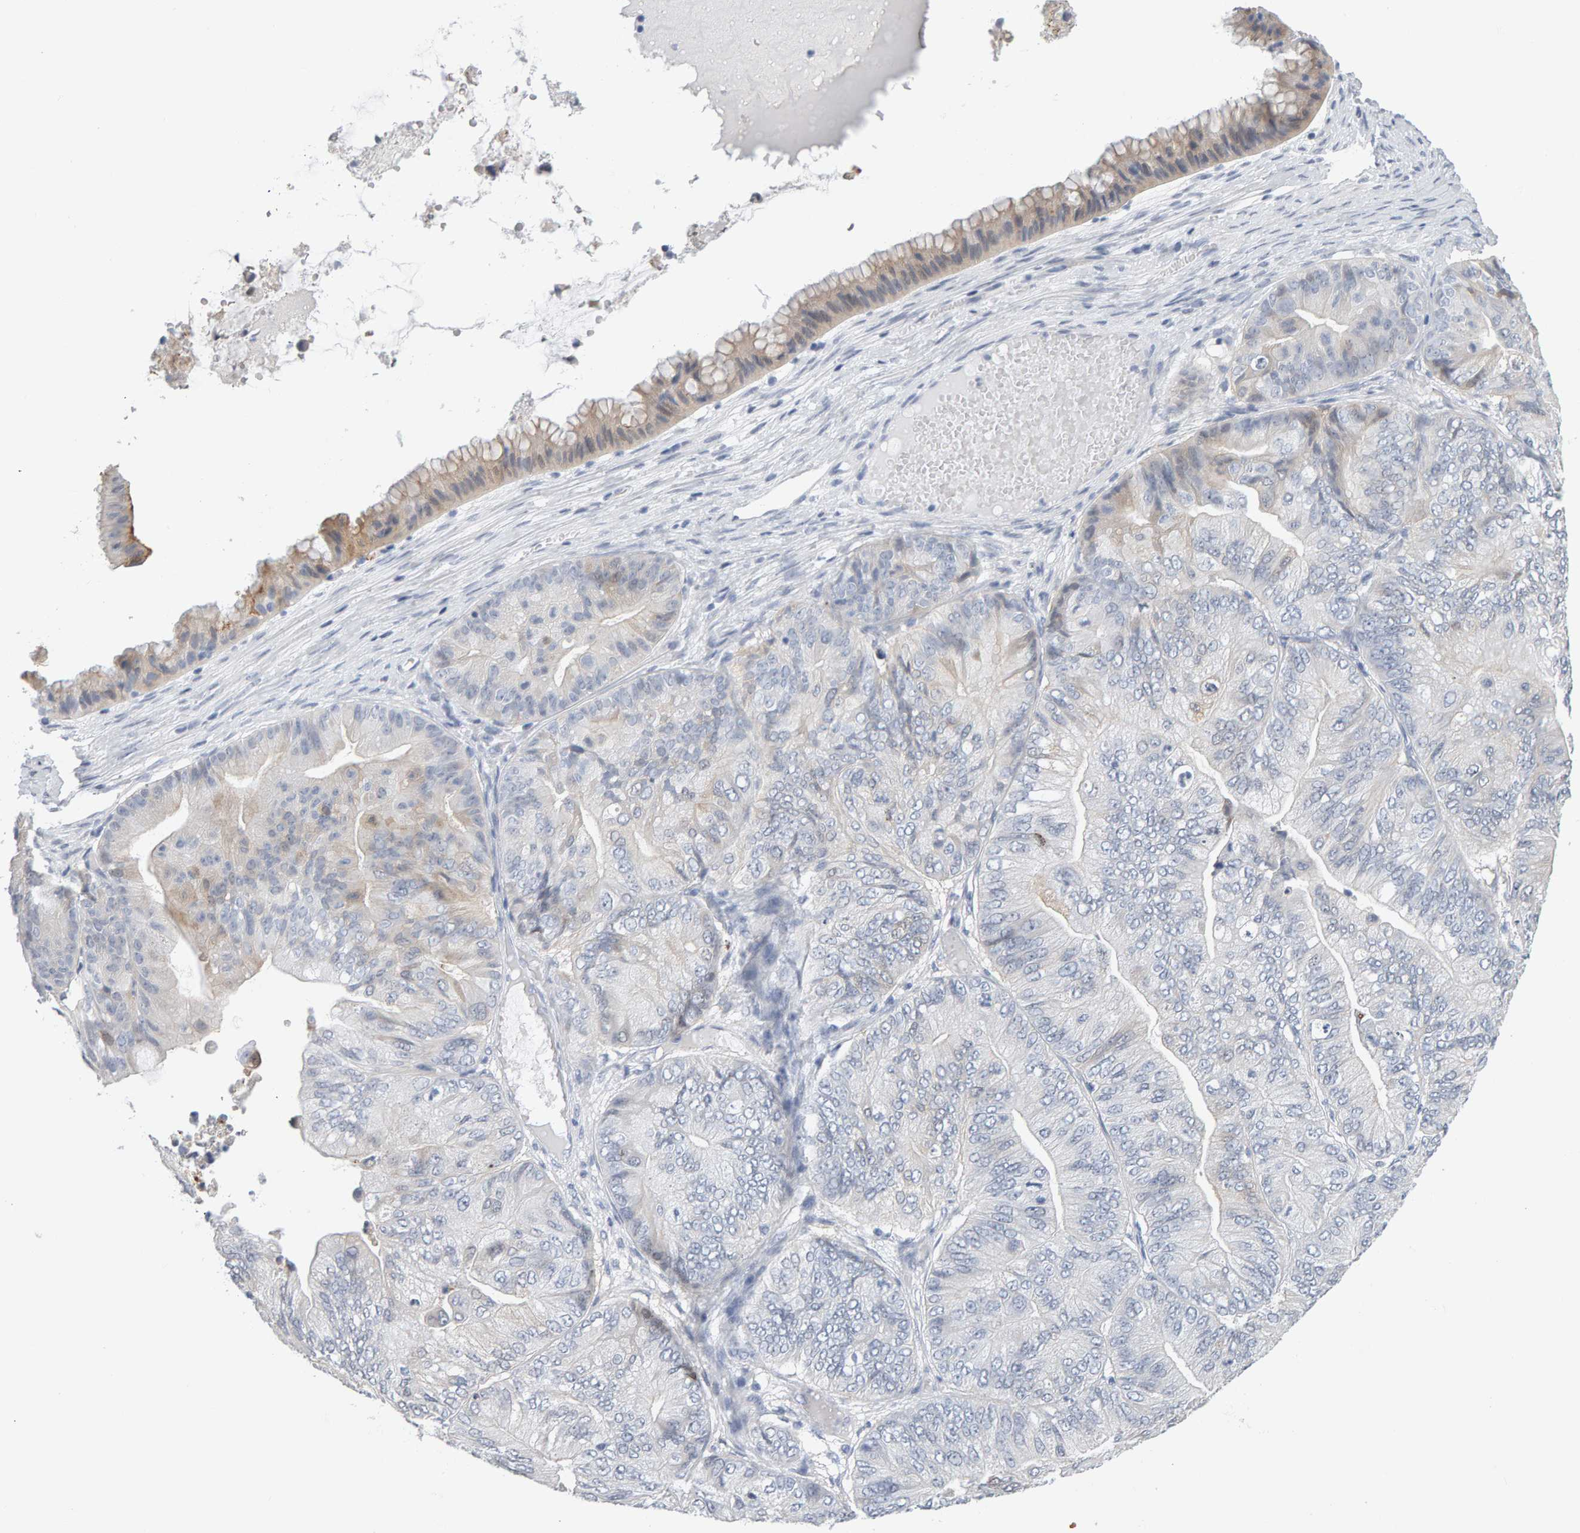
{"staining": {"intensity": "negative", "quantity": "none", "location": "none"}, "tissue": "ovarian cancer", "cell_type": "Tumor cells", "image_type": "cancer", "snomed": [{"axis": "morphology", "description": "Cystadenocarcinoma, mucinous, NOS"}, {"axis": "topography", "description": "Ovary"}], "caption": "High magnification brightfield microscopy of mucinous cystadenocarcinoma (ovarian) stained with DAB (3,3'-diaminobenzidine) (brown) and counterstained with hematoxylin (blue): tumor cells show no significant expression.", "gene": "CTH", "patient": {"sex": "female", "age": 61}}